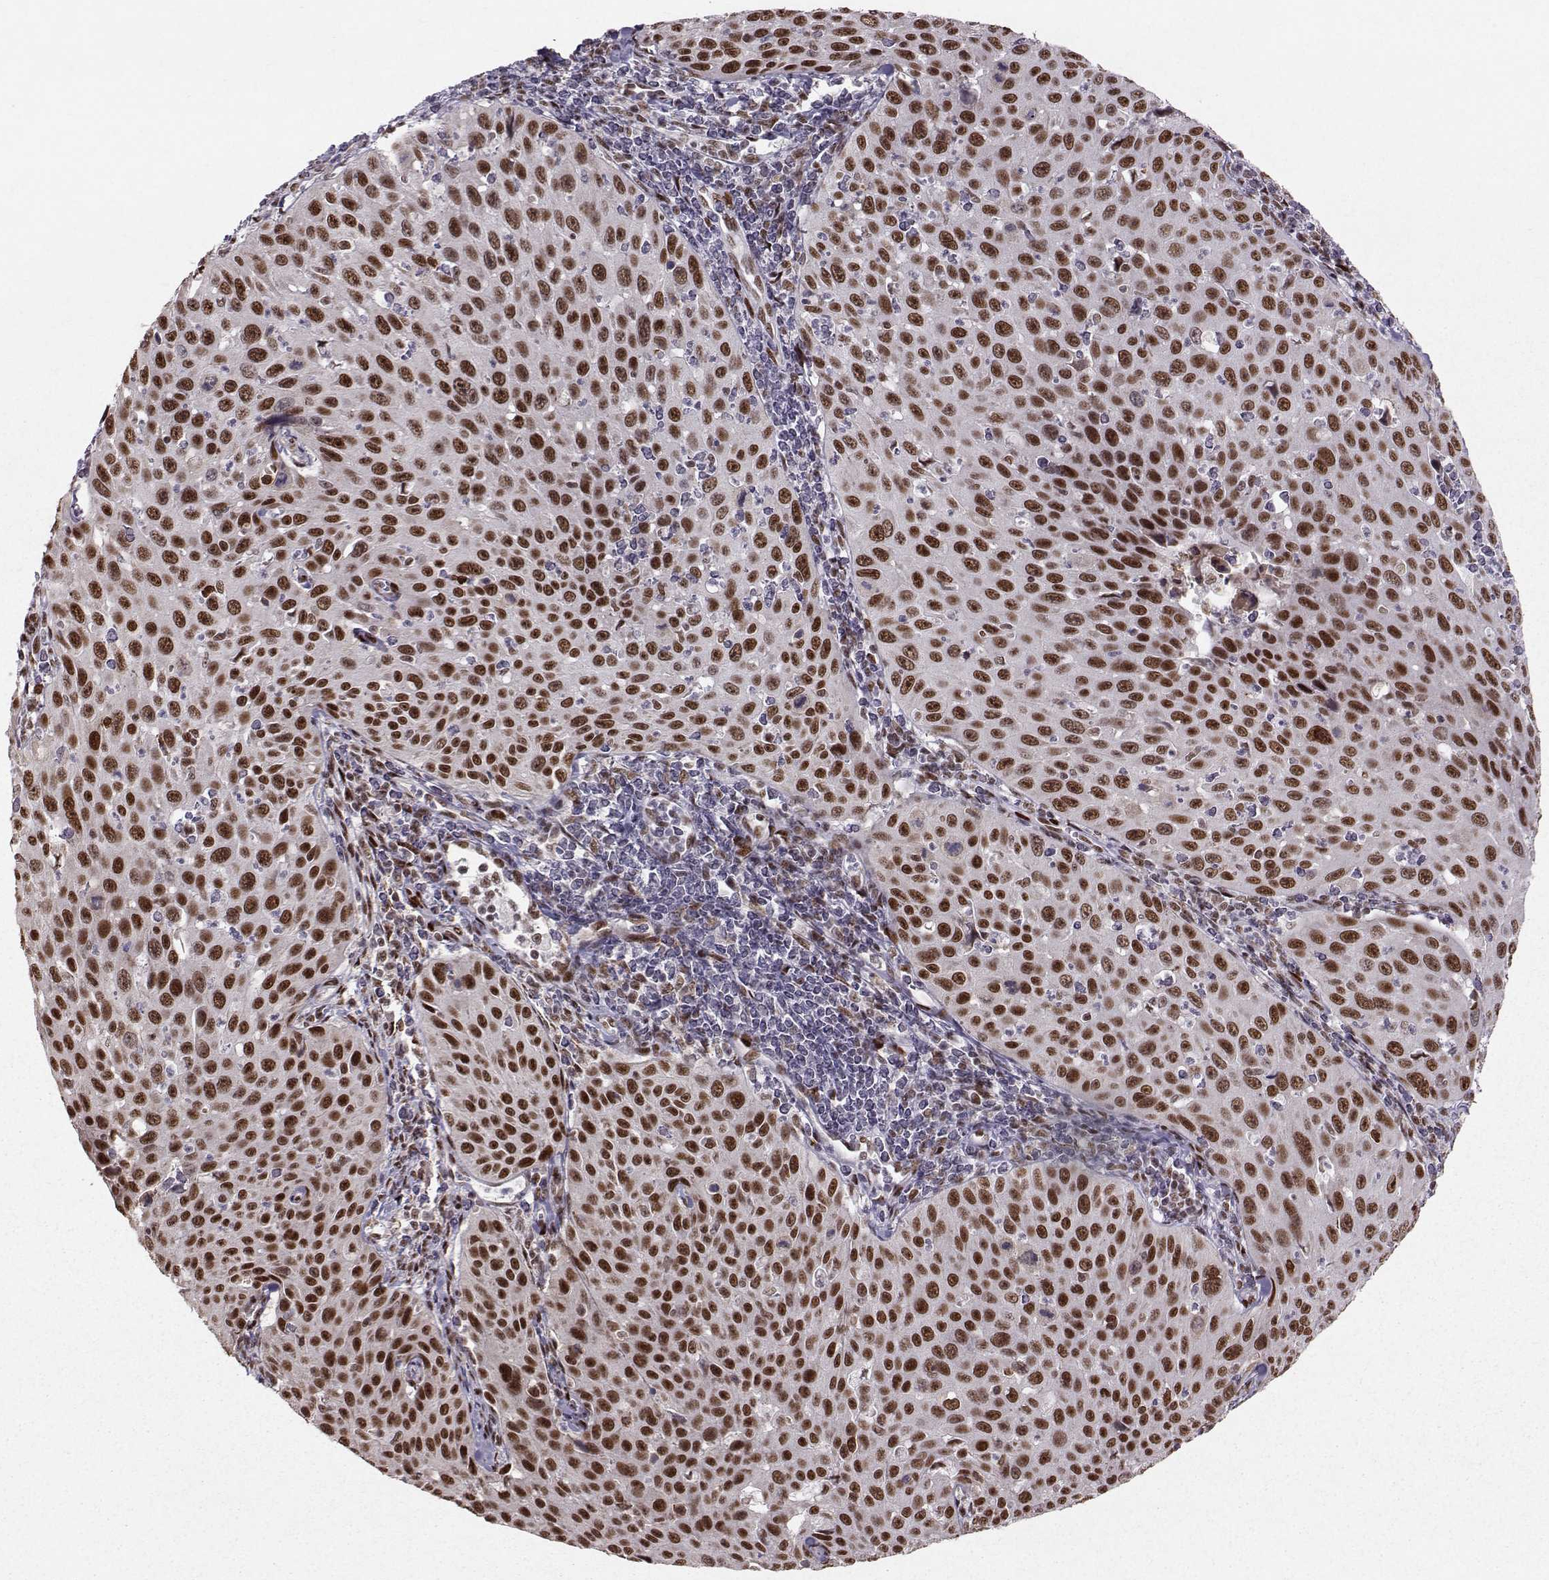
{"staining": {"intensity": "strong", "quantity": ">75%", "location": "nuclear"}, "tissue": "cervical cancer", "cell_type": "Tumor cells", "image_type": "cancer", "snomed": [{"axis": "morphology", "description": "Squamous cell carcinoma, NOS"}, {"axis": "topography", "description": "Cervix"}], "caption": "IHC photomicrograph of cervical cancer stained for a protein (brown), which demonstrates high levels of strong nuclear expression in approximately >75% of tumor cells.", "gene": "SNAPC2", "patient": {"sex": "female", "age": 26}}